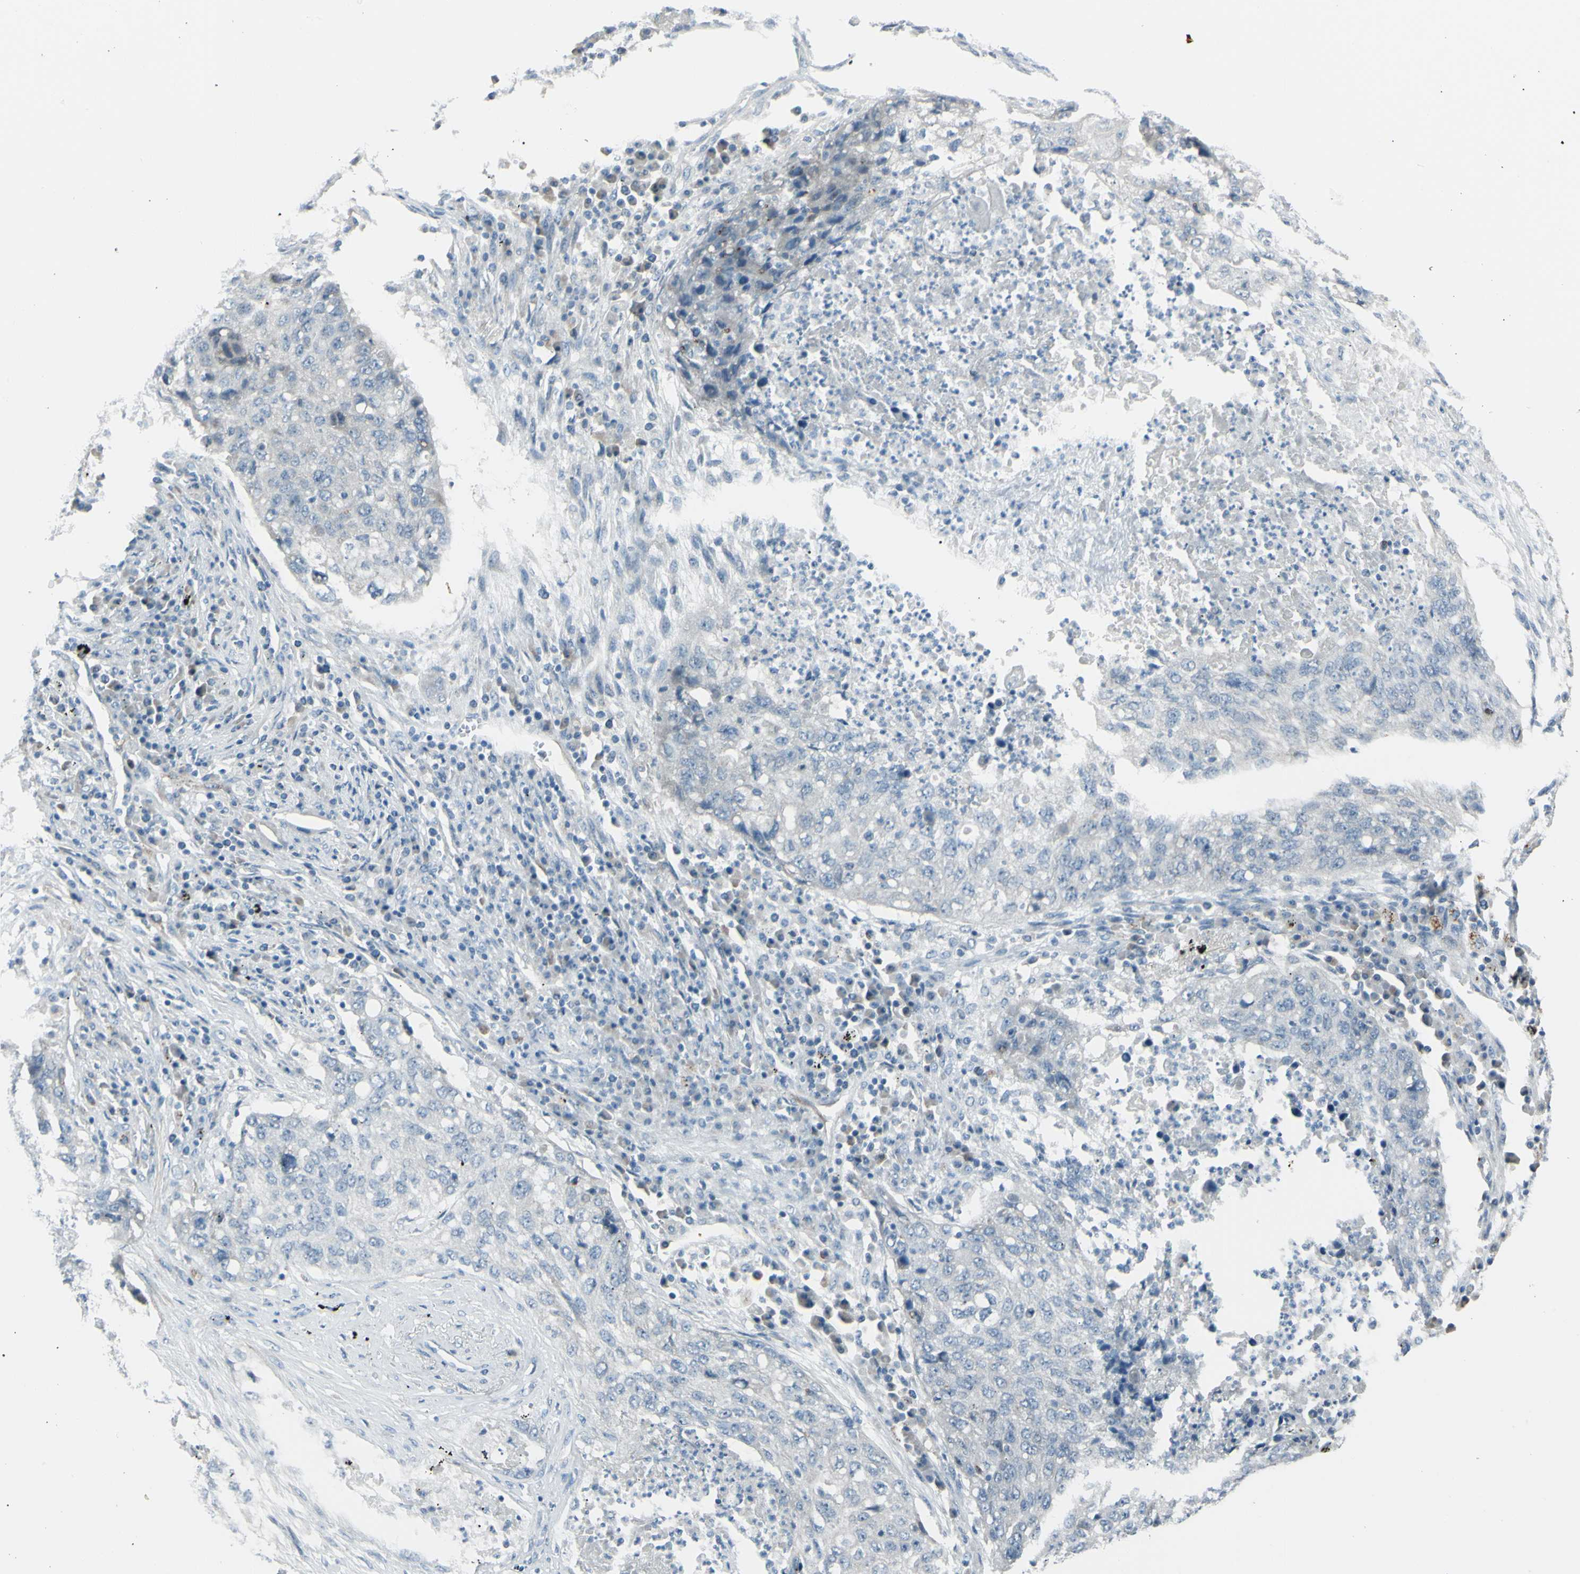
{"staining": {"intensity": "negative", "quantity": "none", "location": "none"}, "tissue": "lung cancer", "cell_type": "Tumor cells", "image_type": "cancer", "snomed": [{"axis": "morphology", "description": "Squamous cell carcinoma, NOS"}, {"axis": "topography", "description": "Lung"}], "caption": "Tumor cells show no significant protein staining in lung cancer. Brightfield microscopy of IHC stained with DAB (brown) and hematoxylin (blue), captured at high magnification.", "gene": "GPR34", "patient": {"sex": "female", "age": 63}}